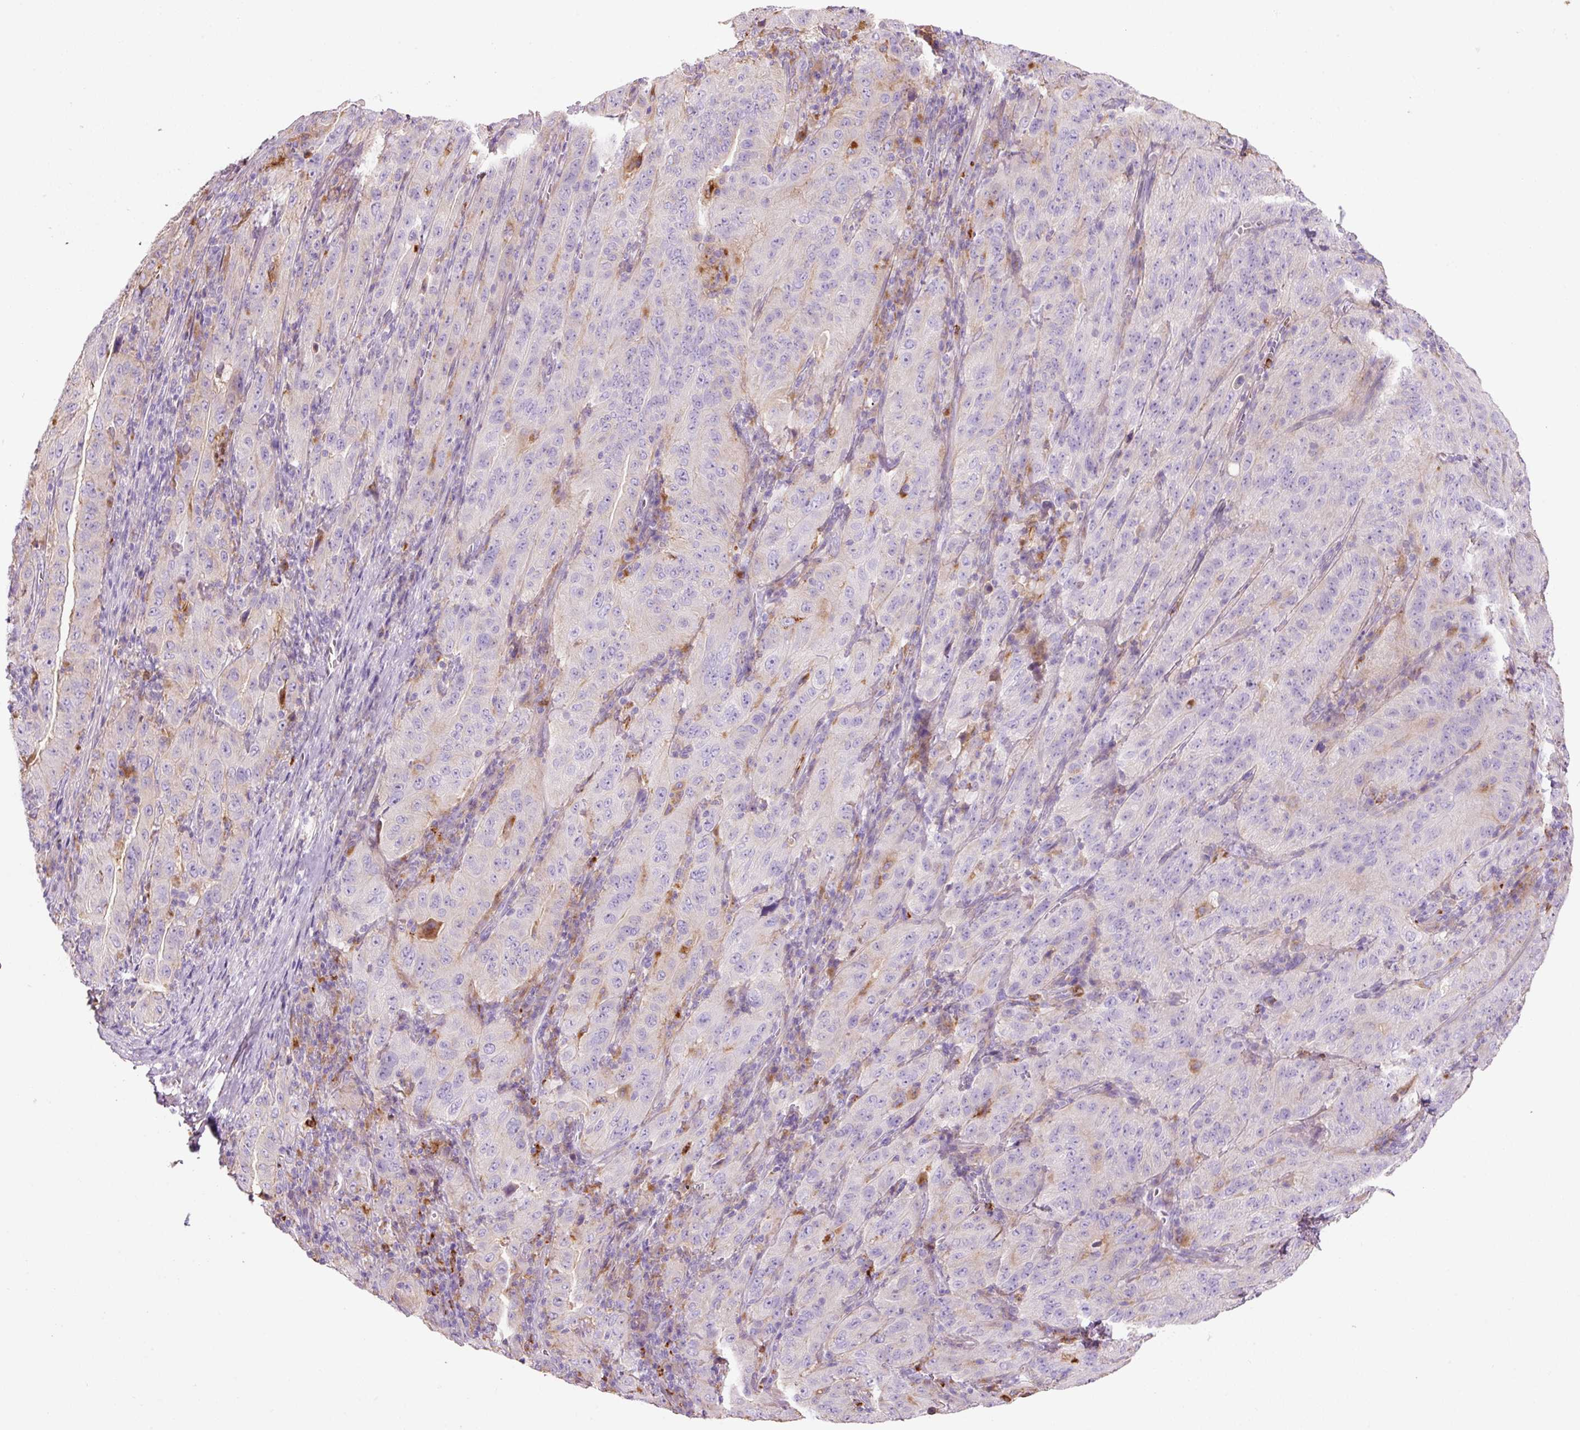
{"staining": {"intensity": "negative", "quantity": "none", "location": "none"}, "tissue": "pancreatic cancer", "cell_type": "Tumor cells", "image_type": "cancer", "snomed": [{"axis": "morphology", "description": "Adenocarcinoma, NOS"}, {"axis": "topography", "description": "Pancreas"}], "caption": "Image shows no significant protein expression in tumor cells of adenocarcinoma (pancreatic).", "gene": "TMC8", "patient": {"sex": "male", "age": 63}}